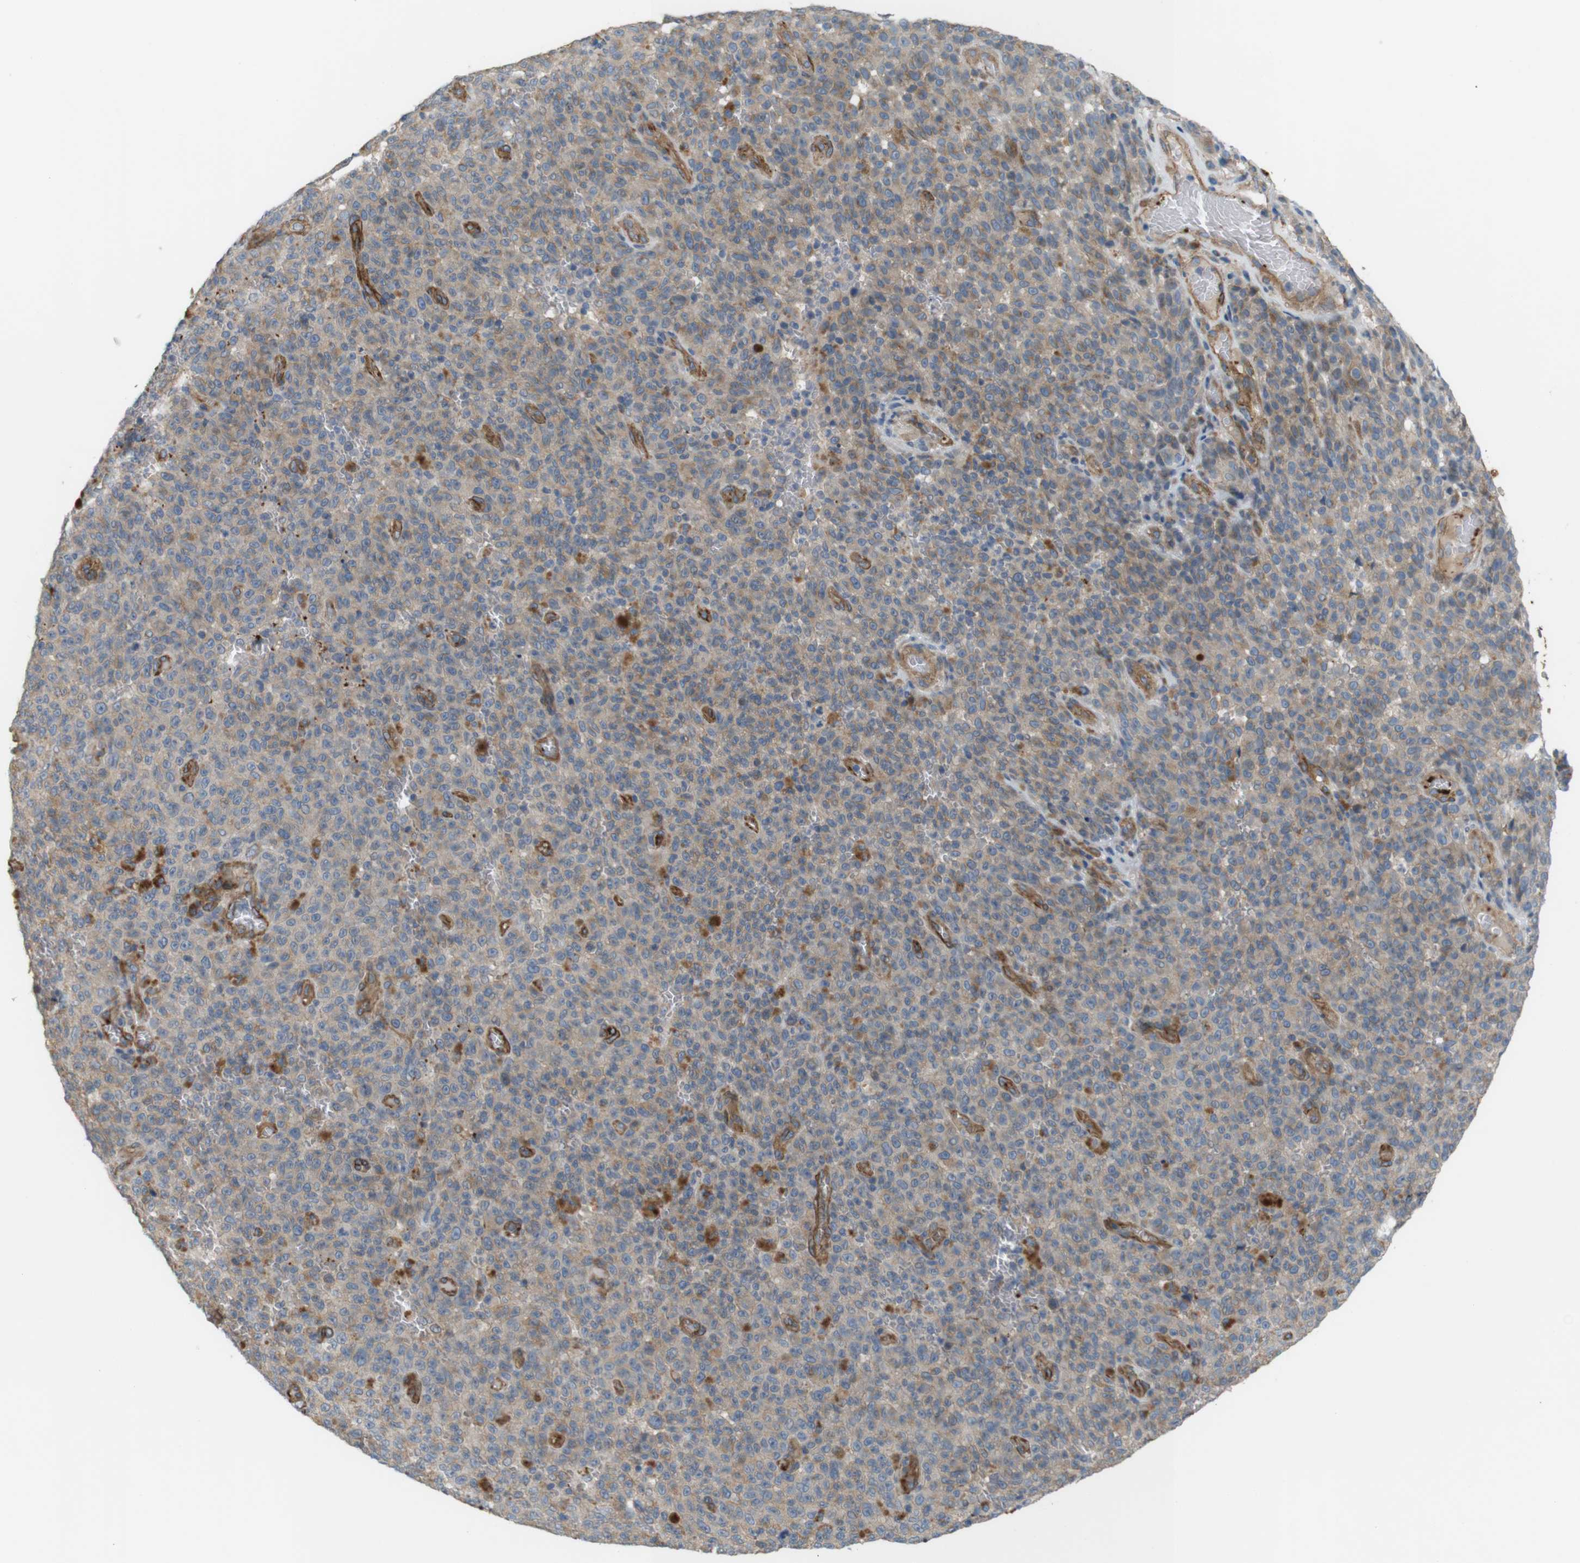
{"staining": {"intensity": "weak", "quantity": ">75%", "location": "cytoplasmic/membranous"}, "tissue": "melanoma", "cell_type": "Tumor cells", "image_type": "cancer", "snomed": [{"axis": "morphology", "description": "Malignant melanoma, NOS"}, {"axis": "topography", "description": "Skin"}], "caption": "Protein staining of melanoma tissue reveals weak cytoplasmic/membranous positivity in about >75% of tumor cells.", "gene": "BVES", "patient": {"sex": "female", "age": 82}}